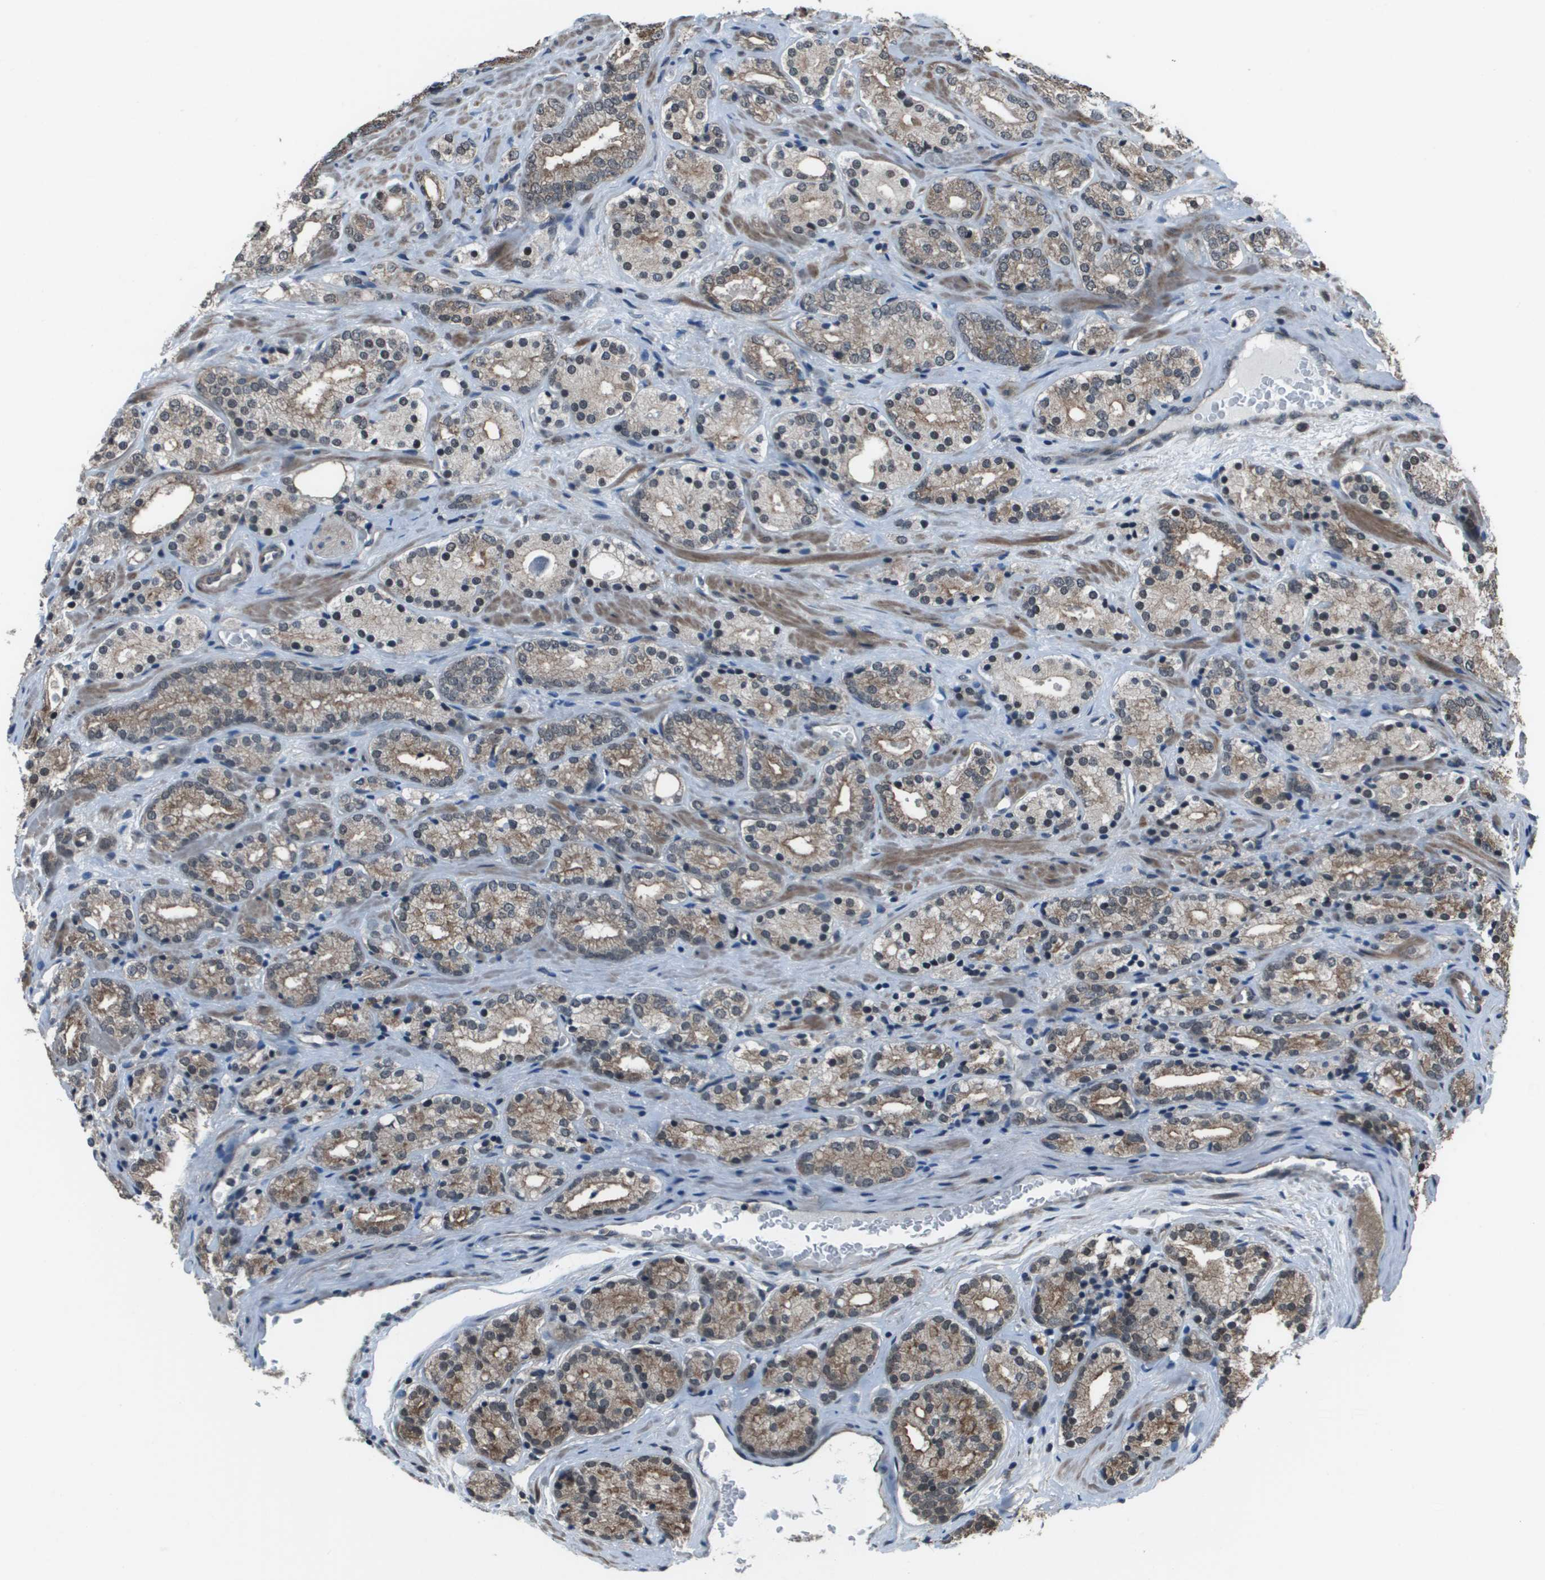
{"staining": {"intensity": "moderate", "quantity": ">75%", "location": "cytoplasmic/membranous"}, "tissue": "prostate cancer", "cell_type": "Tumor cells", "image_type": "cancer", "snomed": [{"axis": "morphology", "description": "Adenocarcinoma, High grade"}, {"axis": "topography", "description": "Prostate"}], "caption": "Immunohistochemistry micrograph of neoplastic tissue: prostate cancer stained using IHC exhibits medium levels of moderate protein expression localized specifically in the cytoplasmic/membranous of tumor cells, appearing as a cytoplasmic/membranous brown color.", "gene": "PPFIA1", "patient": {"sex": "male", "age": 71}}